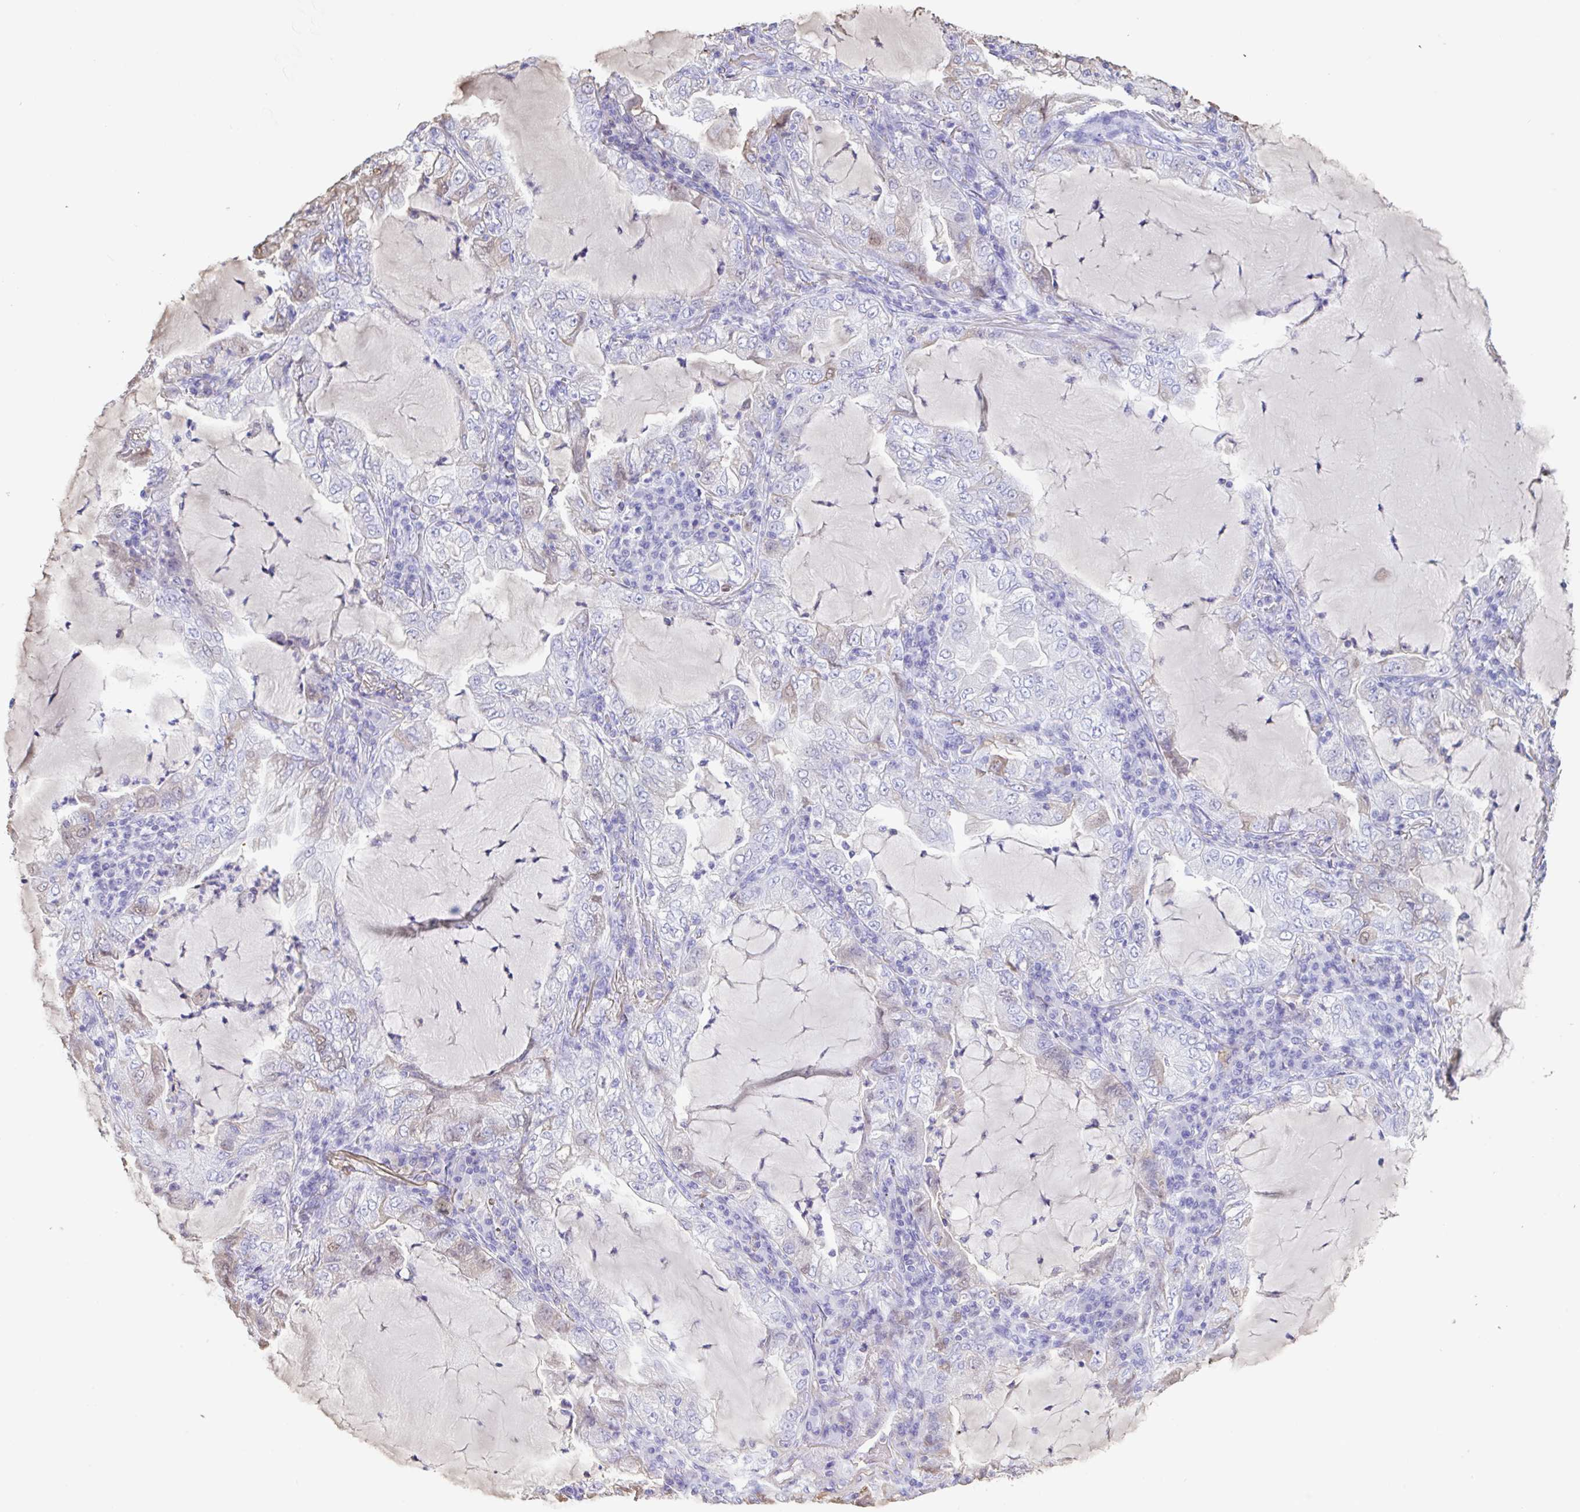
{"staining": {"intensity": "negative", "quantity": "none", "location": "none"}, "tissue": "lung cancer", "cell_type": "Tumor cells", "image_type": "cancer", "snomed": [{"axis": "morphology", "description": "Adenocarcinoma, NOS"}, {"axis": "topography", "description": "Lung"}], "caption": "Immunohistochemical staining of human lung adenocarcinoma shows no significant positivity in tumor cells.", "gene": "HOXC12", "patient": {"sex": "female", "age": 73}}